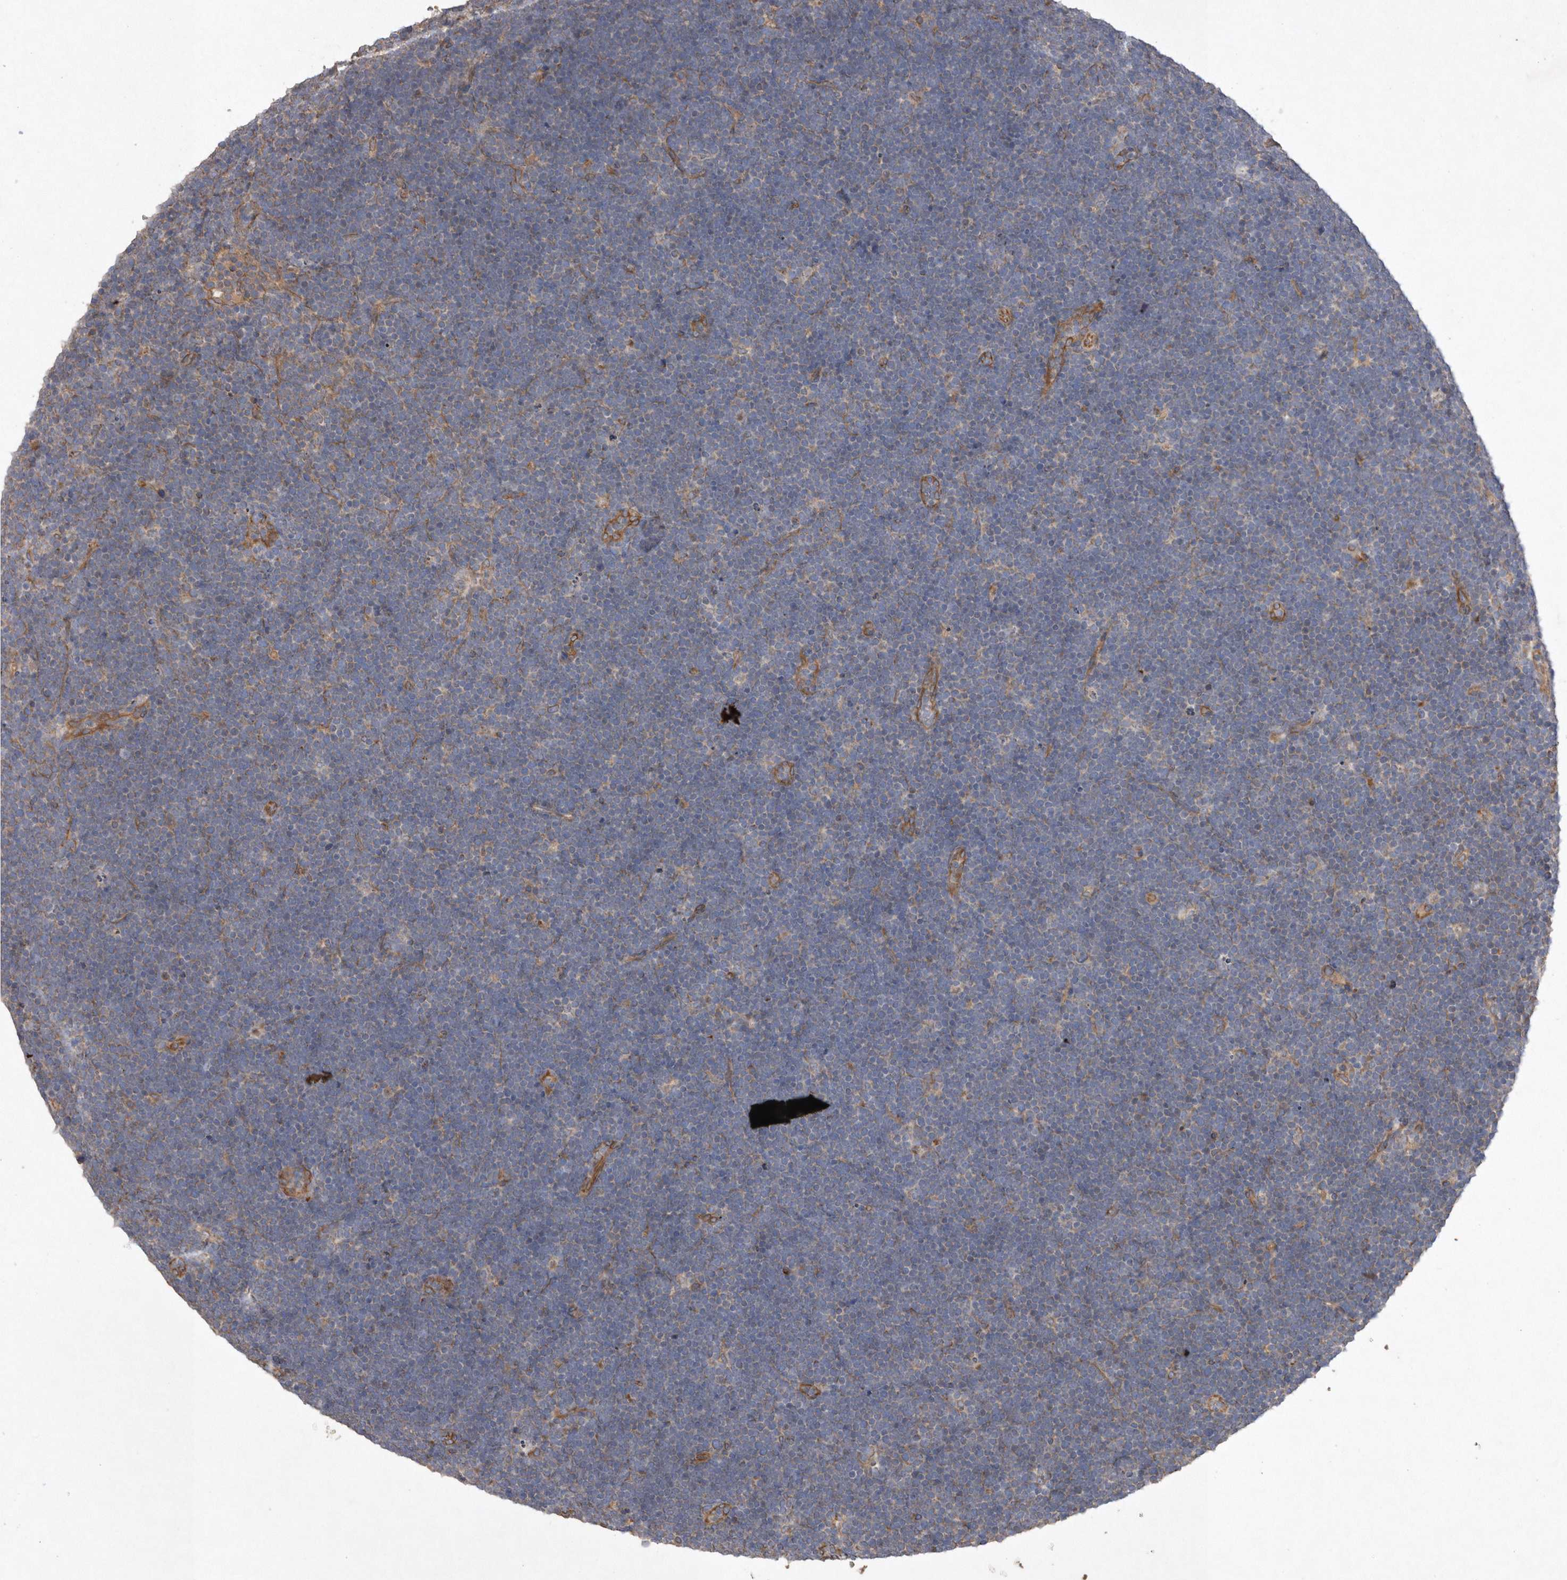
{"staining": {"intensity": "weak", "quantity": "<25%", "location": "cytoplasmic/membranous"}, "tissue": "lymphoma", "cell_type": "Tumor cells", "image_type": "cancer", "snomed": [{"axis": "morphology", "description": "Malignant lymphoma, non-Hodgkin's type, High grade"}, {"axis": "topography", "description": "Lymph node"}], "caption": "An image of human malignant lymphoma, non-Hodgkin's type (high-grade) is negative for staining in tumor cells.", "gene": "PON2", "patient": {"sex": "male", "age": 13}}